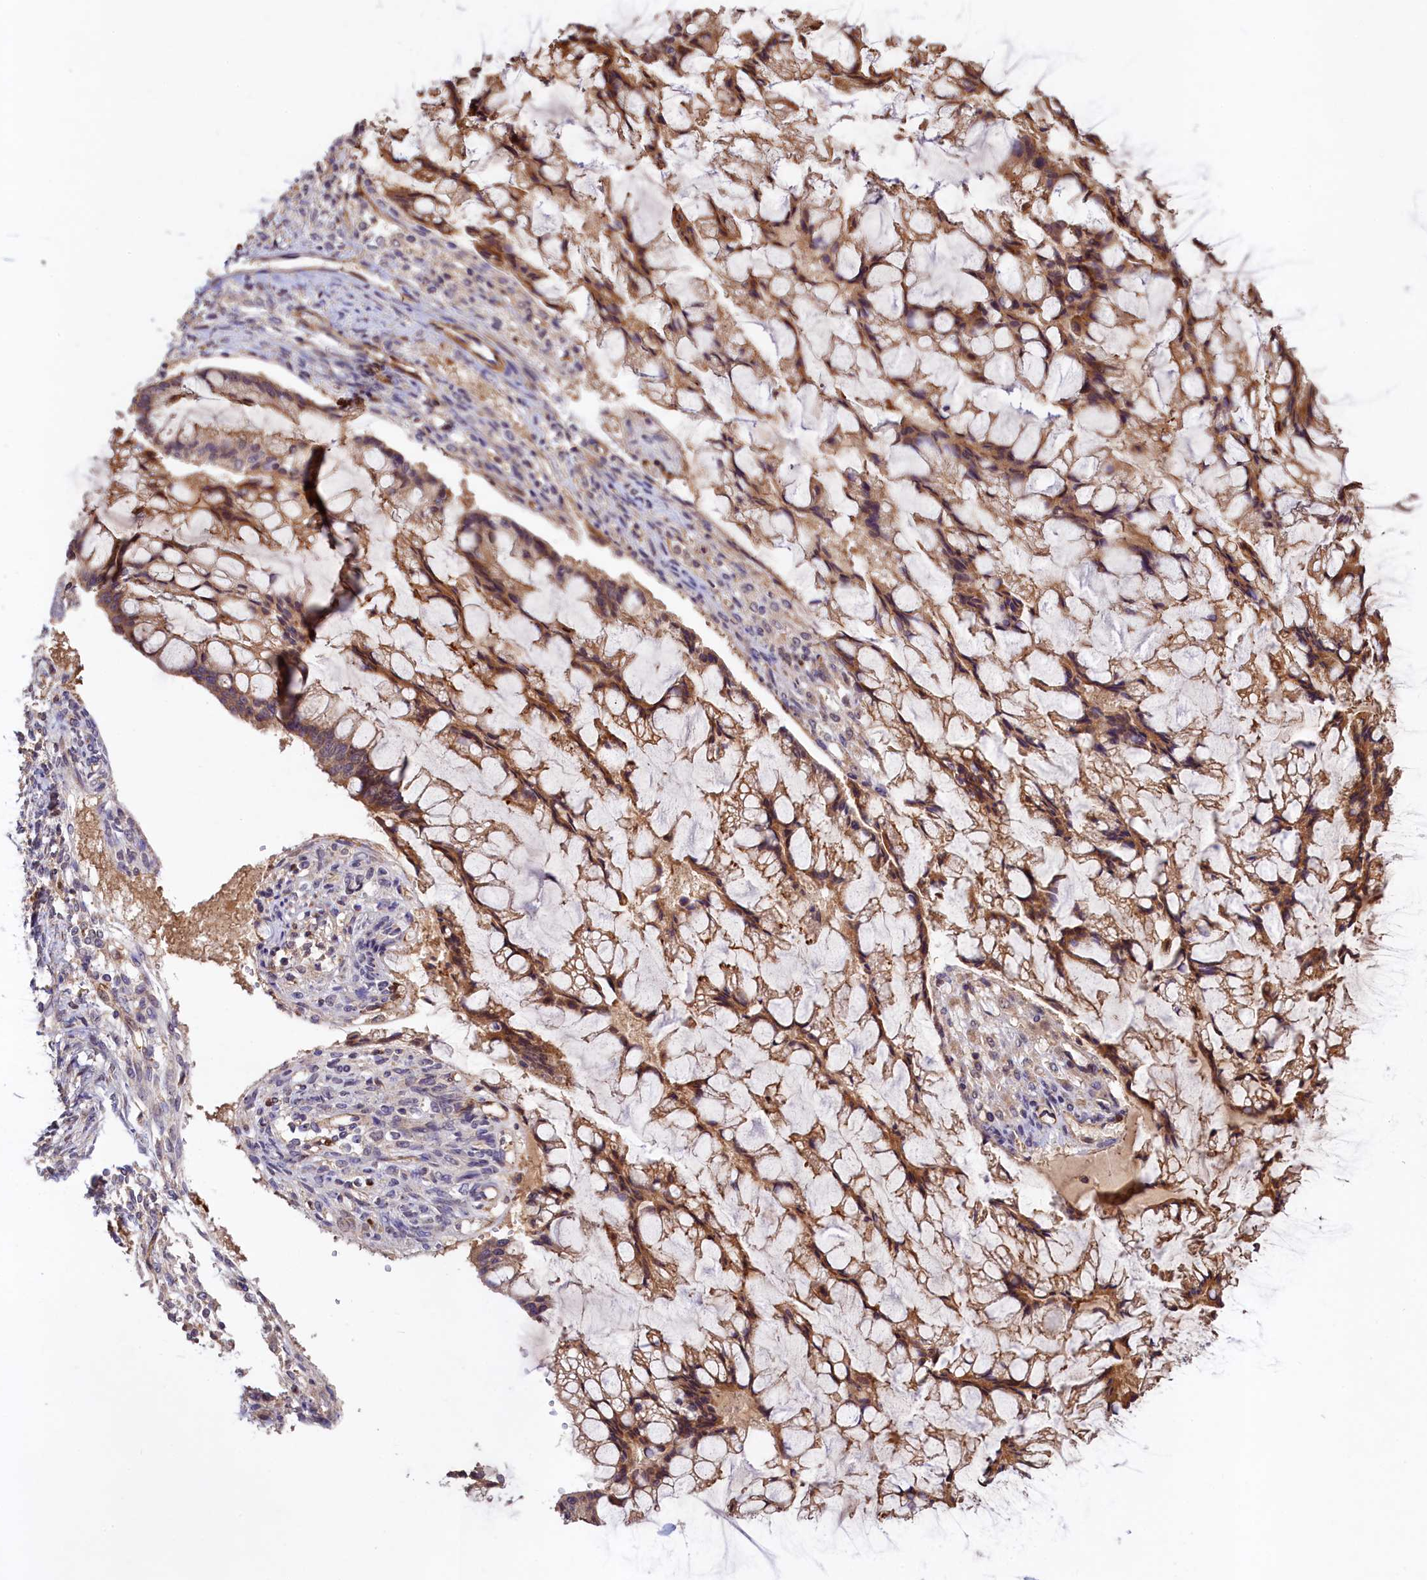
{"staining": {"intensity": "moderate", "quantity": ">75%", "location": "cytoplasmic/membranous"}, "tissue": "ovarian cancer", "cell_type": "Tumor cells", "image_type": "cancer", "snomed": [{"axis": "morphology", "description": "Cystadenocarcinoma, mucinous, NOS"}, {"axis": "topography", "description": "Ovary"}], "caption": "IHC (DAB (3,3'-diaminobenzidine)) staining of human ovarian mucinous cystadenocarcinoma exhibits moderate cytoplasmic/membranous protein staining in about >75% of tumor cells. Immunohistochemistry (ihc) stains the protein in brown and the nuclei are stained blue.", "gene": "KLHDC4", "patient": {"sex": "female", "age": 73}}